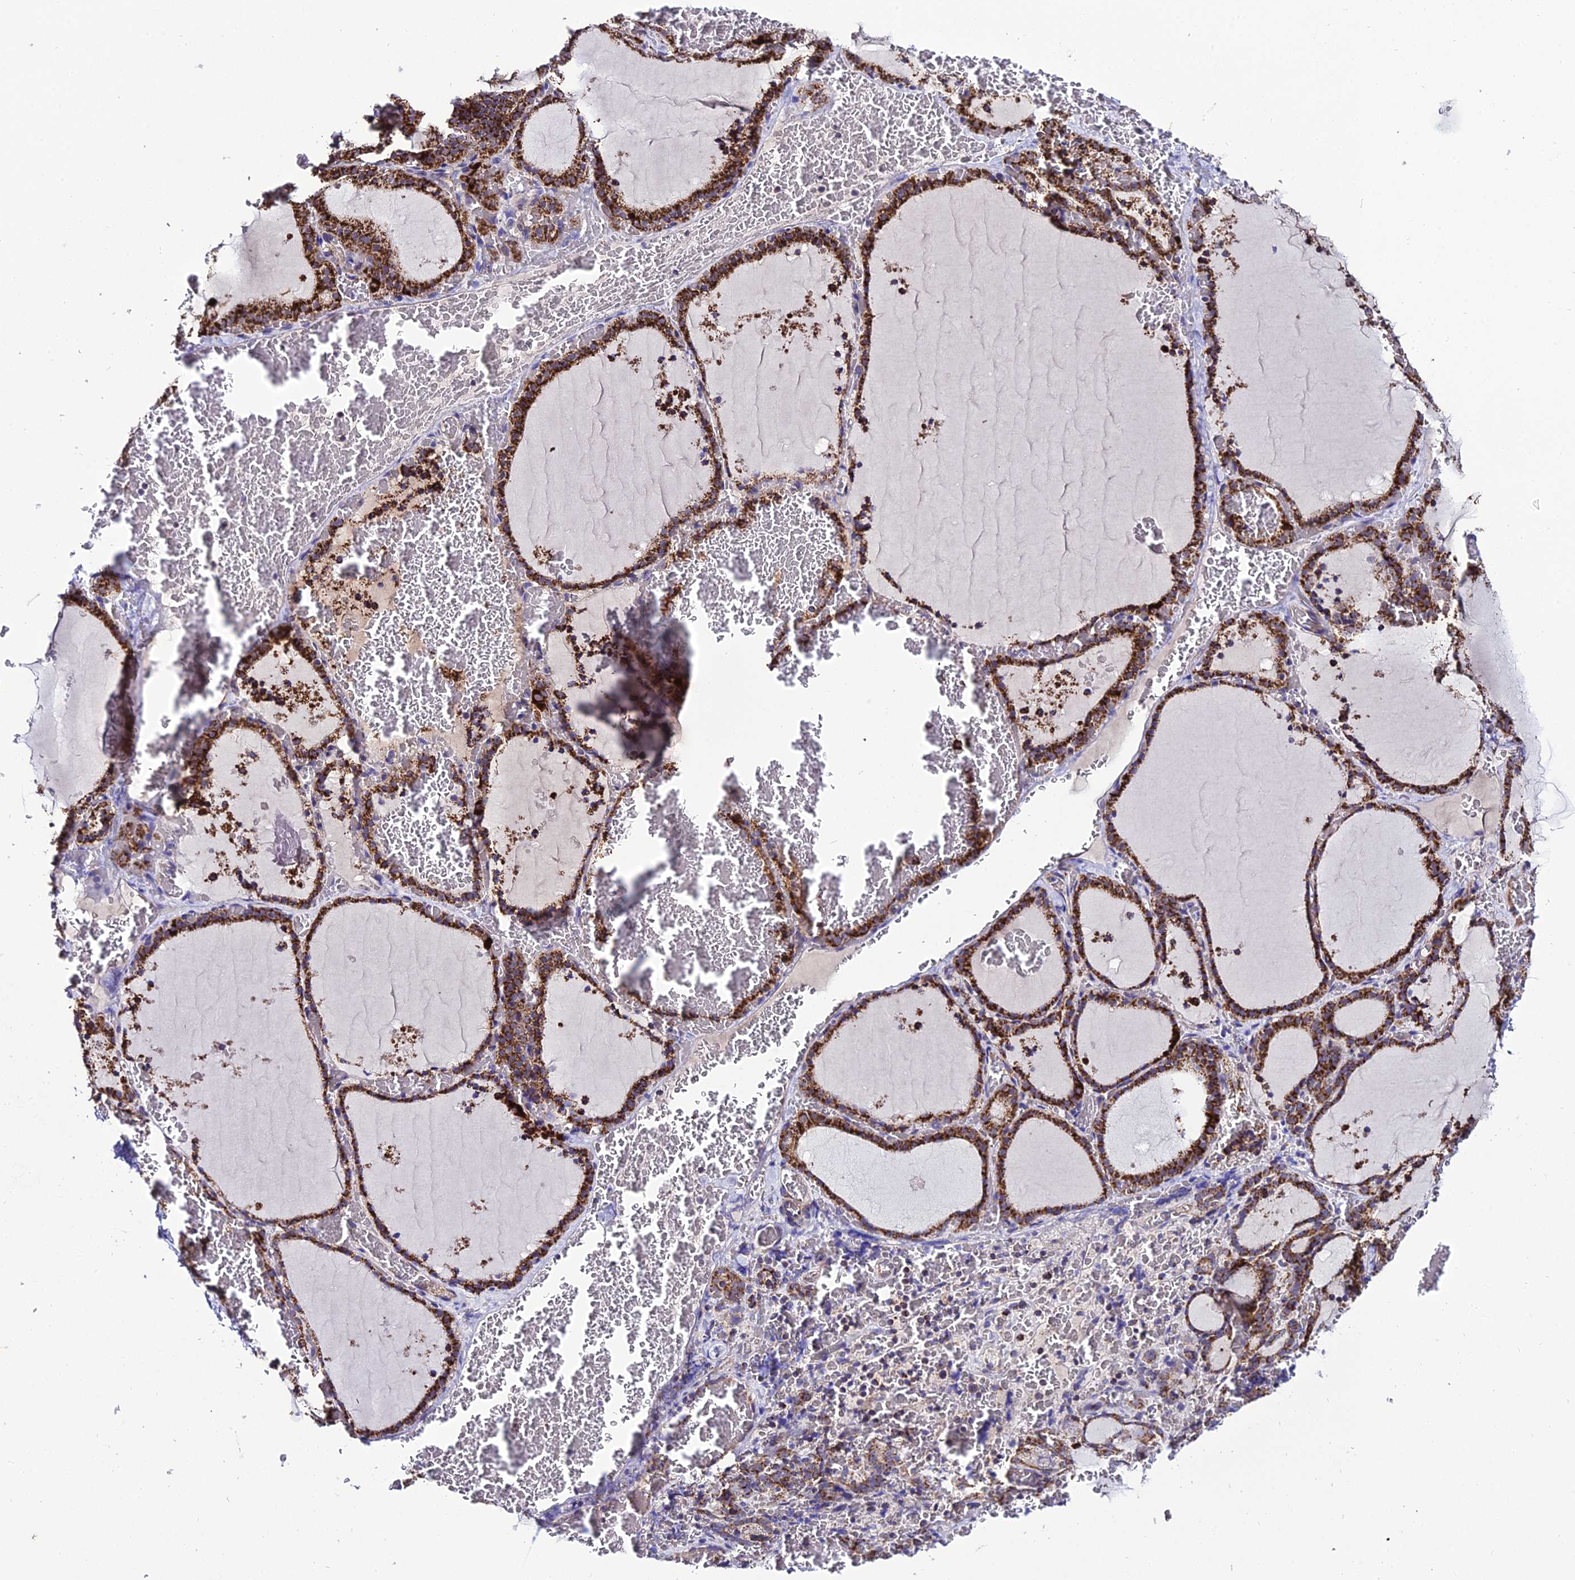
{"staining": {"intensity": "strong", "quantity": ">75%", "location": "cytoplasmic/membranous"}, "tissue": "thyroid gland", "cell_type": "Glandular cells", "image_type": "normal", "snomed": [{"axis": "morphology", "description": "Normal tissue, NOS"}, {"axis": "topography", "description": "Thyroid gland"}], "caption": "Human thyroid gland stained with a brown dye reveals strong cytoplasmic/membranous positive staining in about >75% of glandular cells.", "gene": "PSMD2", "patient": {"sex": "female", "age": 39}}